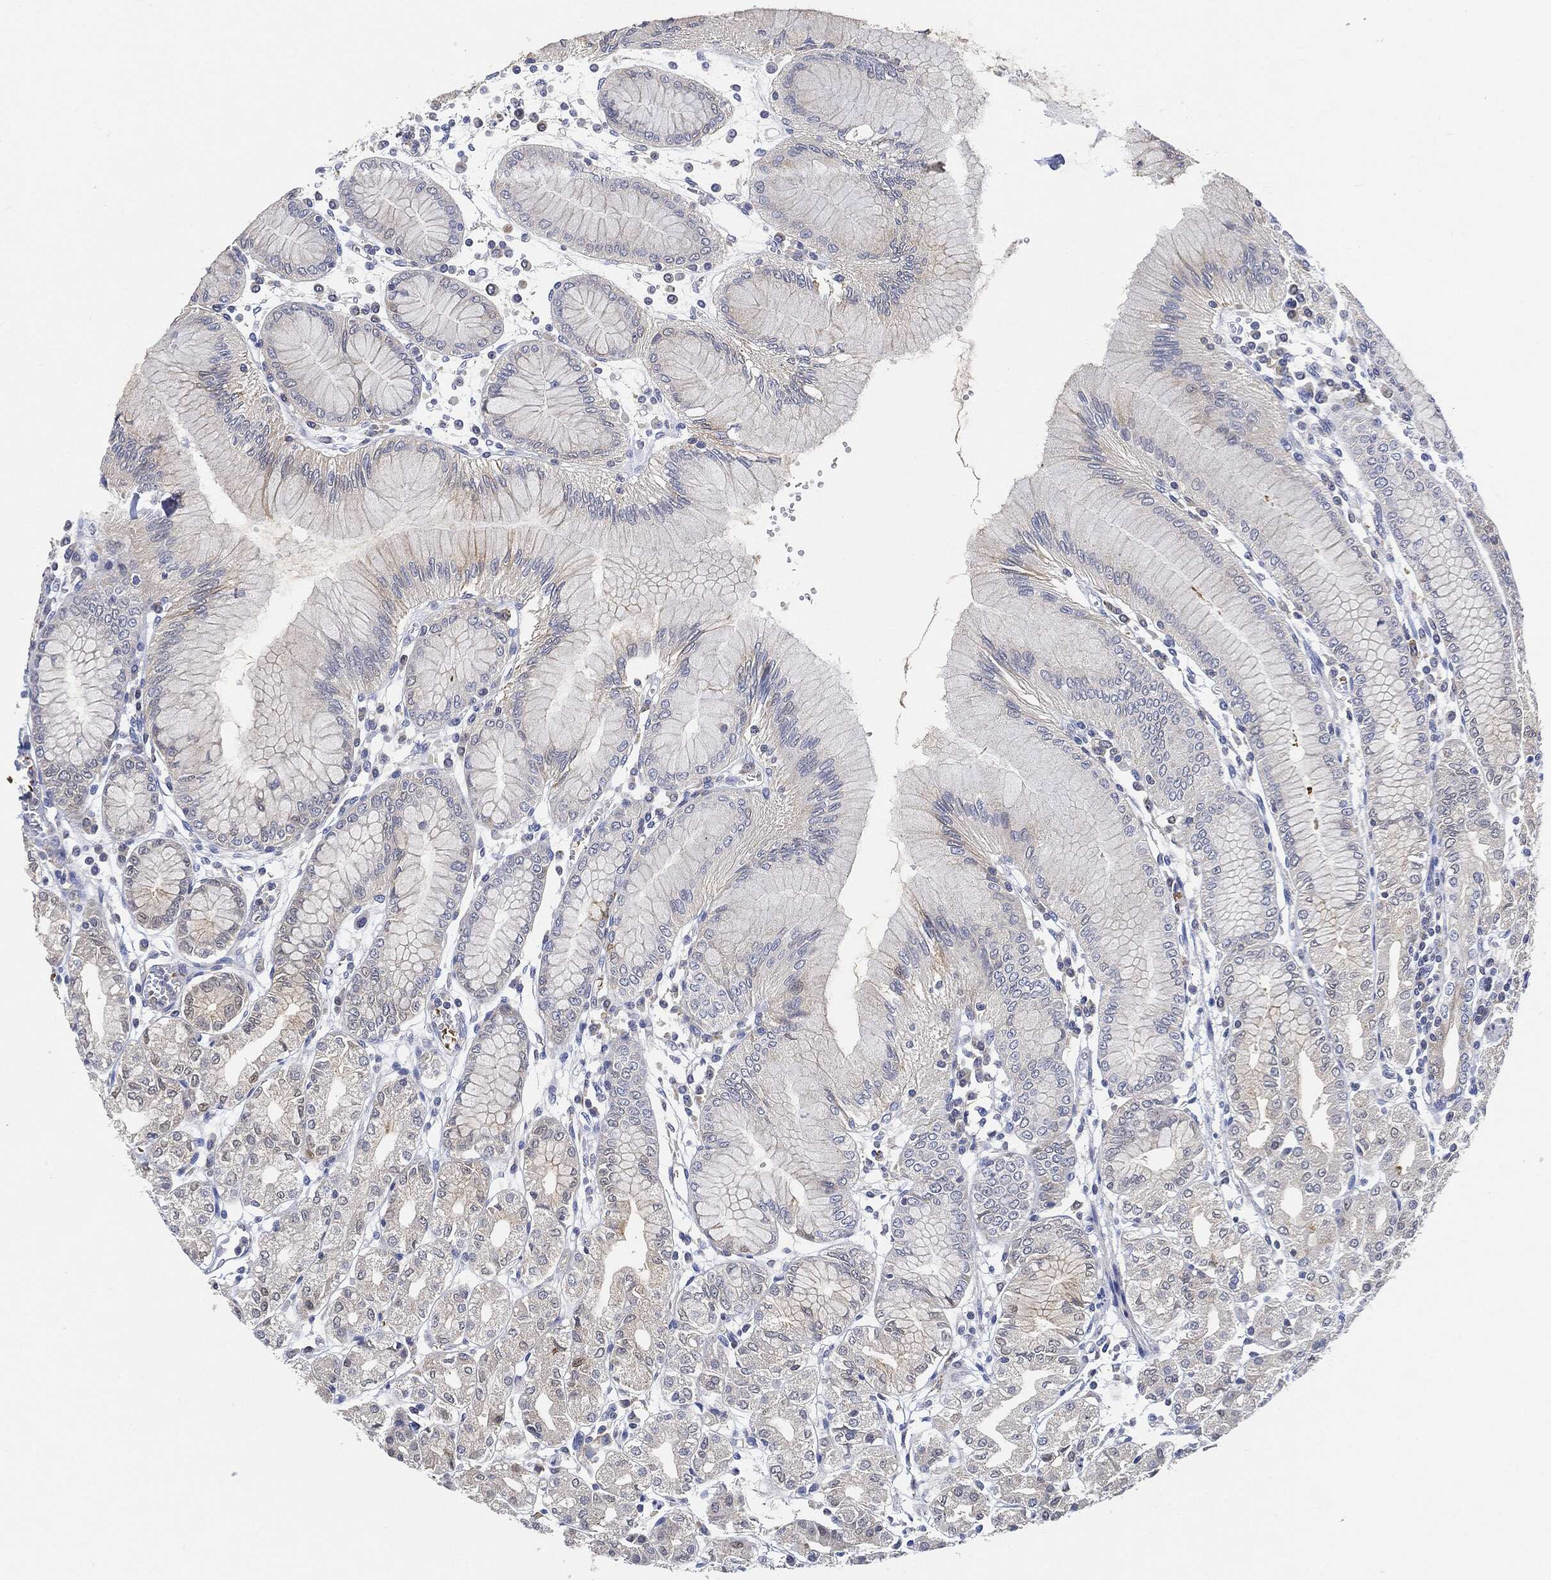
{"staining": {"intensity": "strong", "quantity": "<25%", "location": "cytoplasmic/membranous"}, "tissue": "stomach", "cell_type": "Glandular cells", "image_type": "normal", "snomed": [{"axis": "morphology", "description": "Normal tissue, NOS"}, {"axis": "topography", "description": "Skeletal muscle"}, {"axis": "topography", "description": "Stomach"}], "caption": "Human stomach stained with a brown dye displays strong cytoplasmic/membranous positive expression in about <25% of glandular cells.", "gene": "VSIG4", "patient": {"sex": "female", "age": 57}}